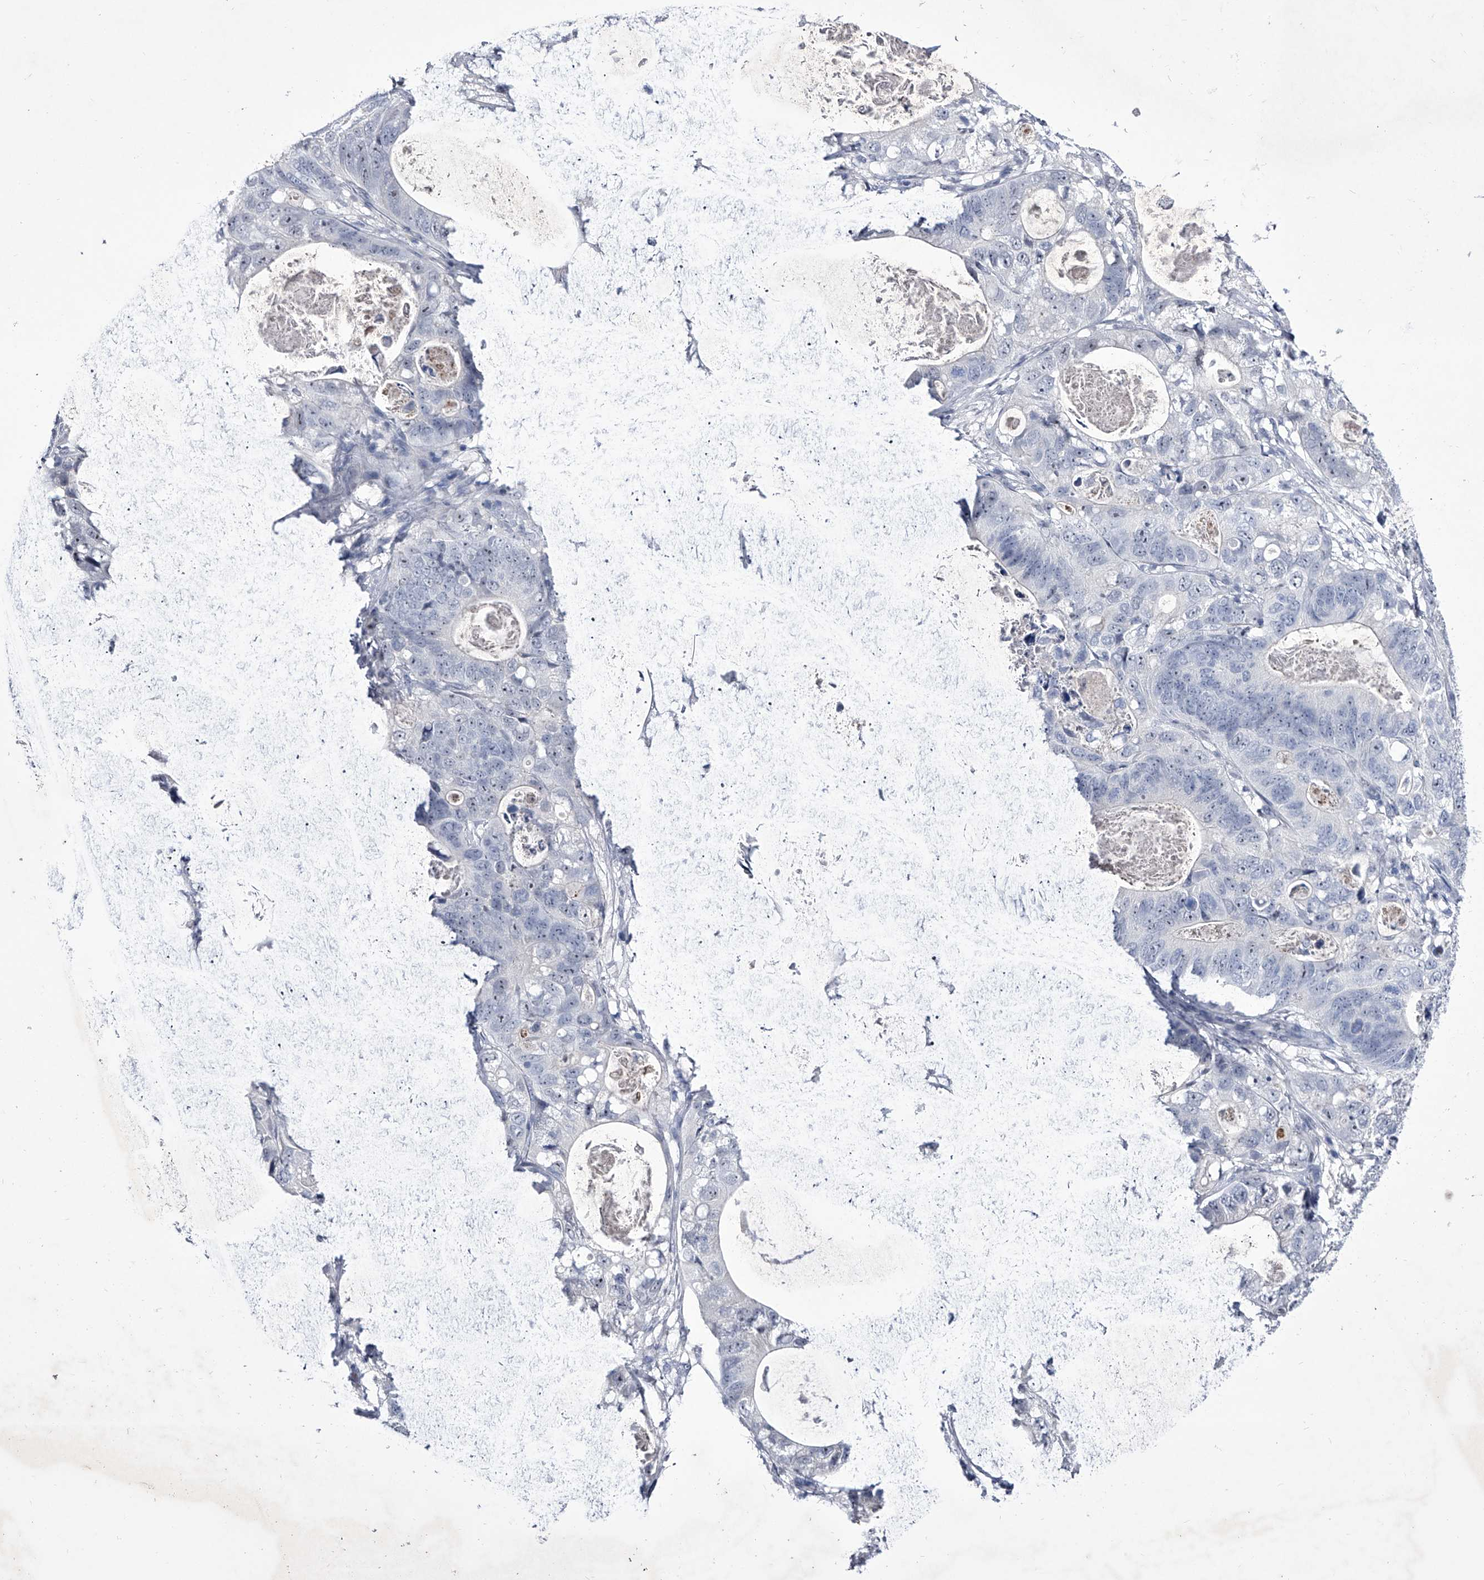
{"staining": {"intensity": "negative", "quantity": "none", "location": "none"}, "tissue": "stomach cancer", "cell_type": "Tumor cells", "image_type": "cancer", "snomed": [{"axis": "morphology", "description": "Normal tissue, NOS"}, {"axis": "morphology", "description": "Adenocarcinoma, NOS"}, {"axis": "topography", "description": "Stomach"}], "caption": "Immunohistochemistry (IHC) histopathology image of neoplastic tissue: stomach cancer (adenocarcinoma) stained with DAB (3,3'-diaminobenzidine) exhibits no significant protein staining in tumor cells.", "gene": "CRISP2", "patient": {"sex": "female", "age": 89}}